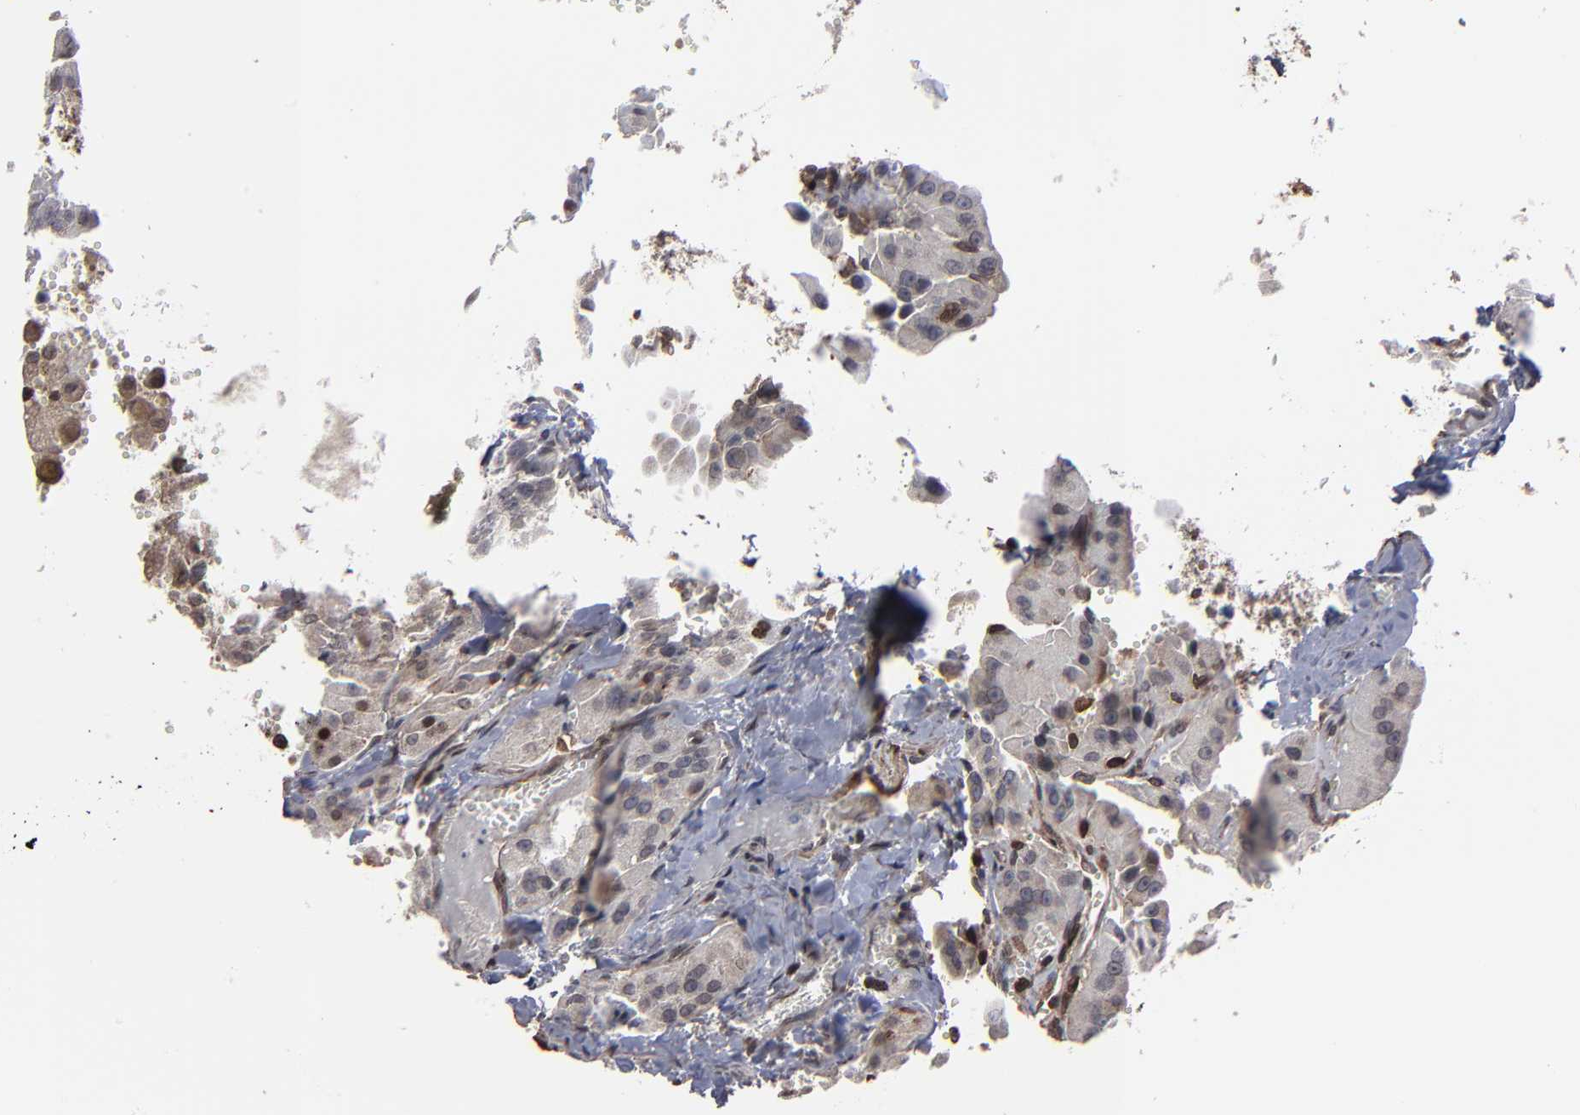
{"staining": {"intensity": "moderate", "quantity": "25%-75%", "location": "cytoplasmic/membranous,nuclear"}, "tissue": "thyroid cancer", "cell_type": "Tumor cells", "image_type": "cancer", "snomed": [{"axis": "morphology", "description": "Carcinoma, NOS"}, {"axis": "topography", "description": "Thyroid gland"}], "caption": "A brown stain highlights moderate cytoplasmic/membranous and nuclear staining of a protein in human carcinoma (thyroid) tumor cells. (DAB IHC, brown staining for protein, blue staining for nuclei).", "gene": "KIAA2026", "patient": {"sex": "male", "age": 76}}